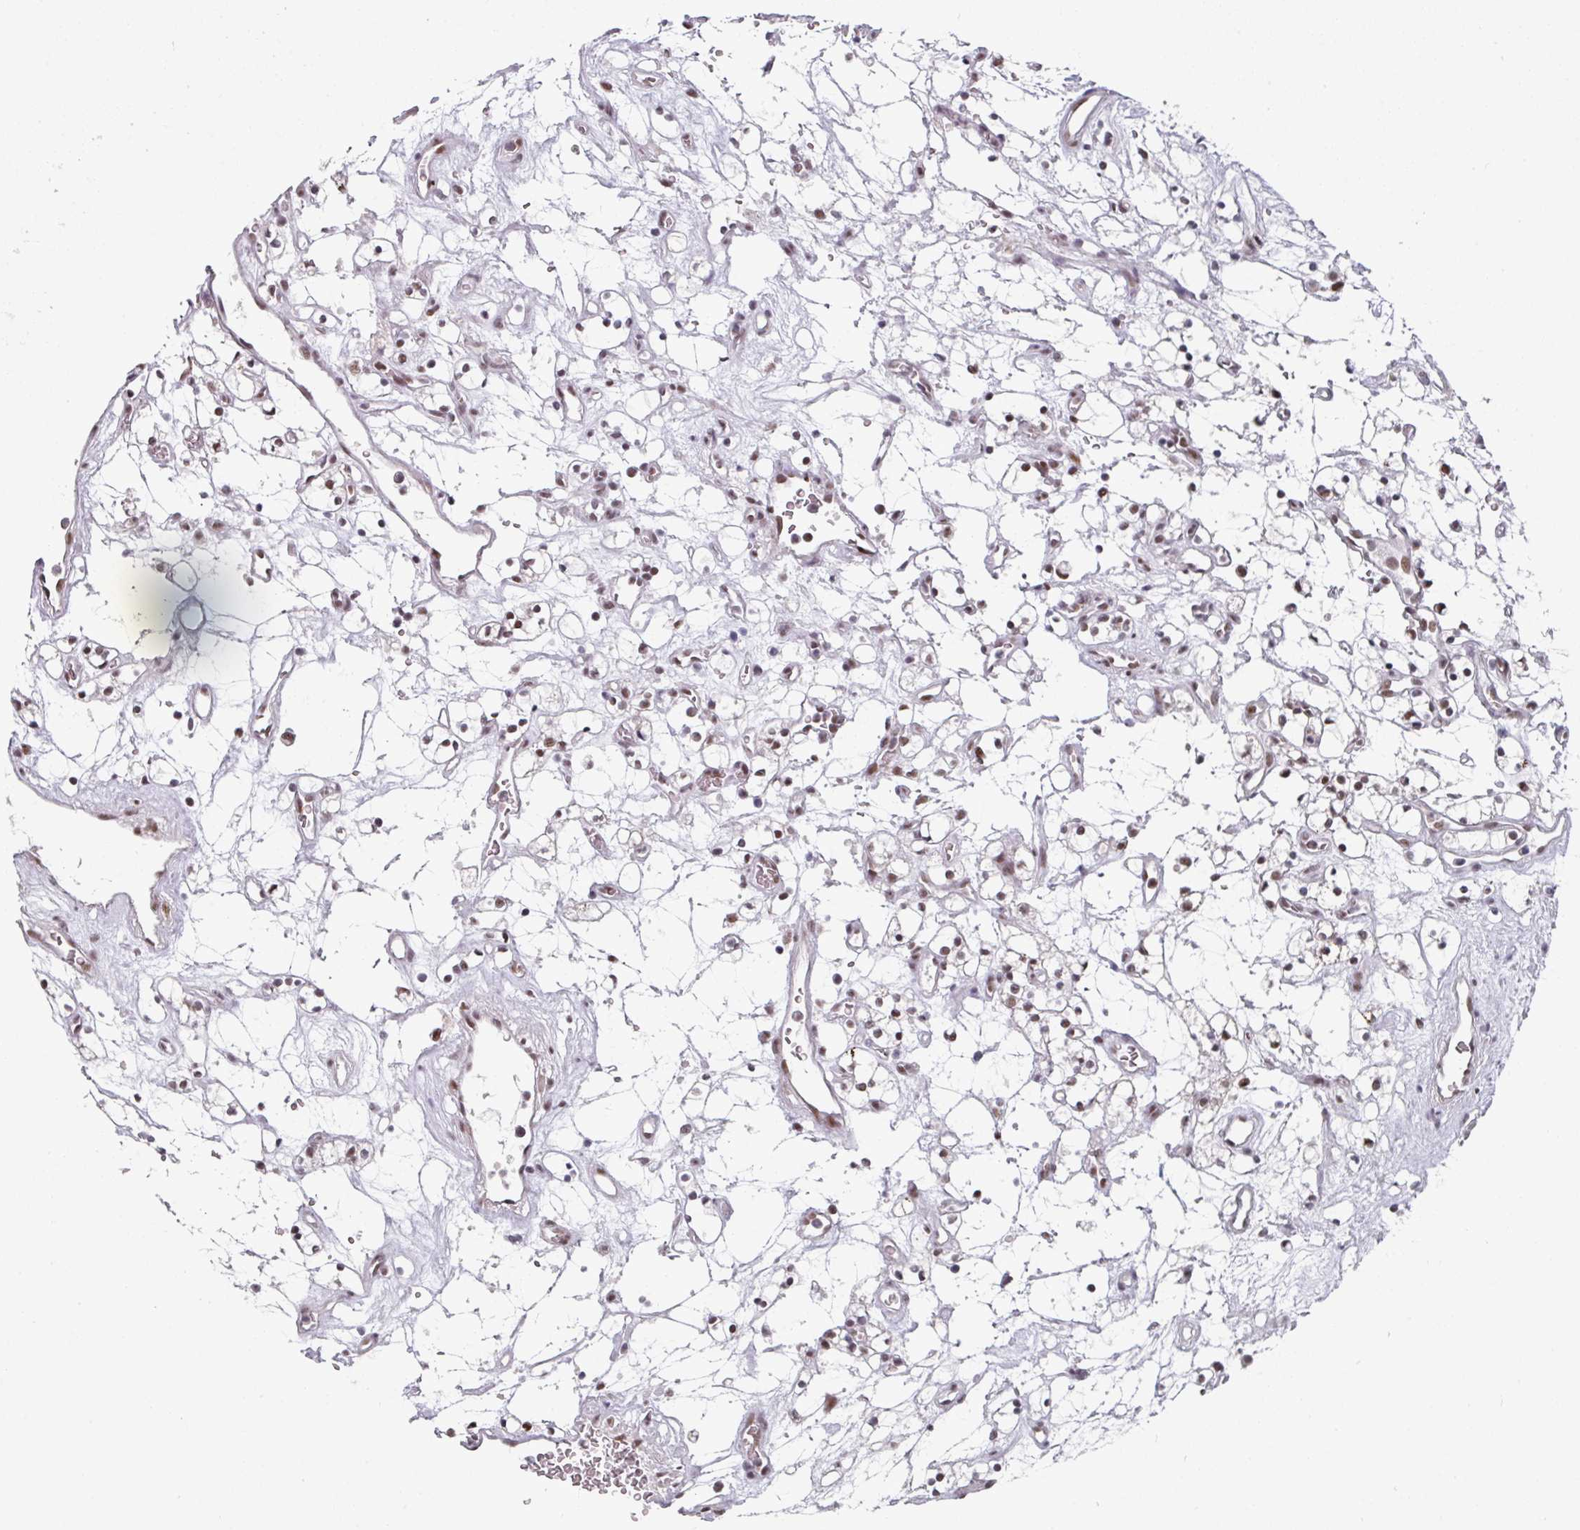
{"staining": {"intensity": "moderate", "quantity": ">75%", "location": "nuclear"}, "tissue": "renal cancer", "cell_type": "Tumor cells", "image_type": "cancer", "snomed": [{"axis": "morphology", "description": "Adenocarcinoma, NOS"}, {"axis": "topography", "description": "Kidney"}], "caption": "Renal cancer stained with immunohistochemistry exhibits moderate nuclear expression in about >75% of tumor cells.", "gene": "RAD50", "patient": {"sex": "female", "age": 69}}